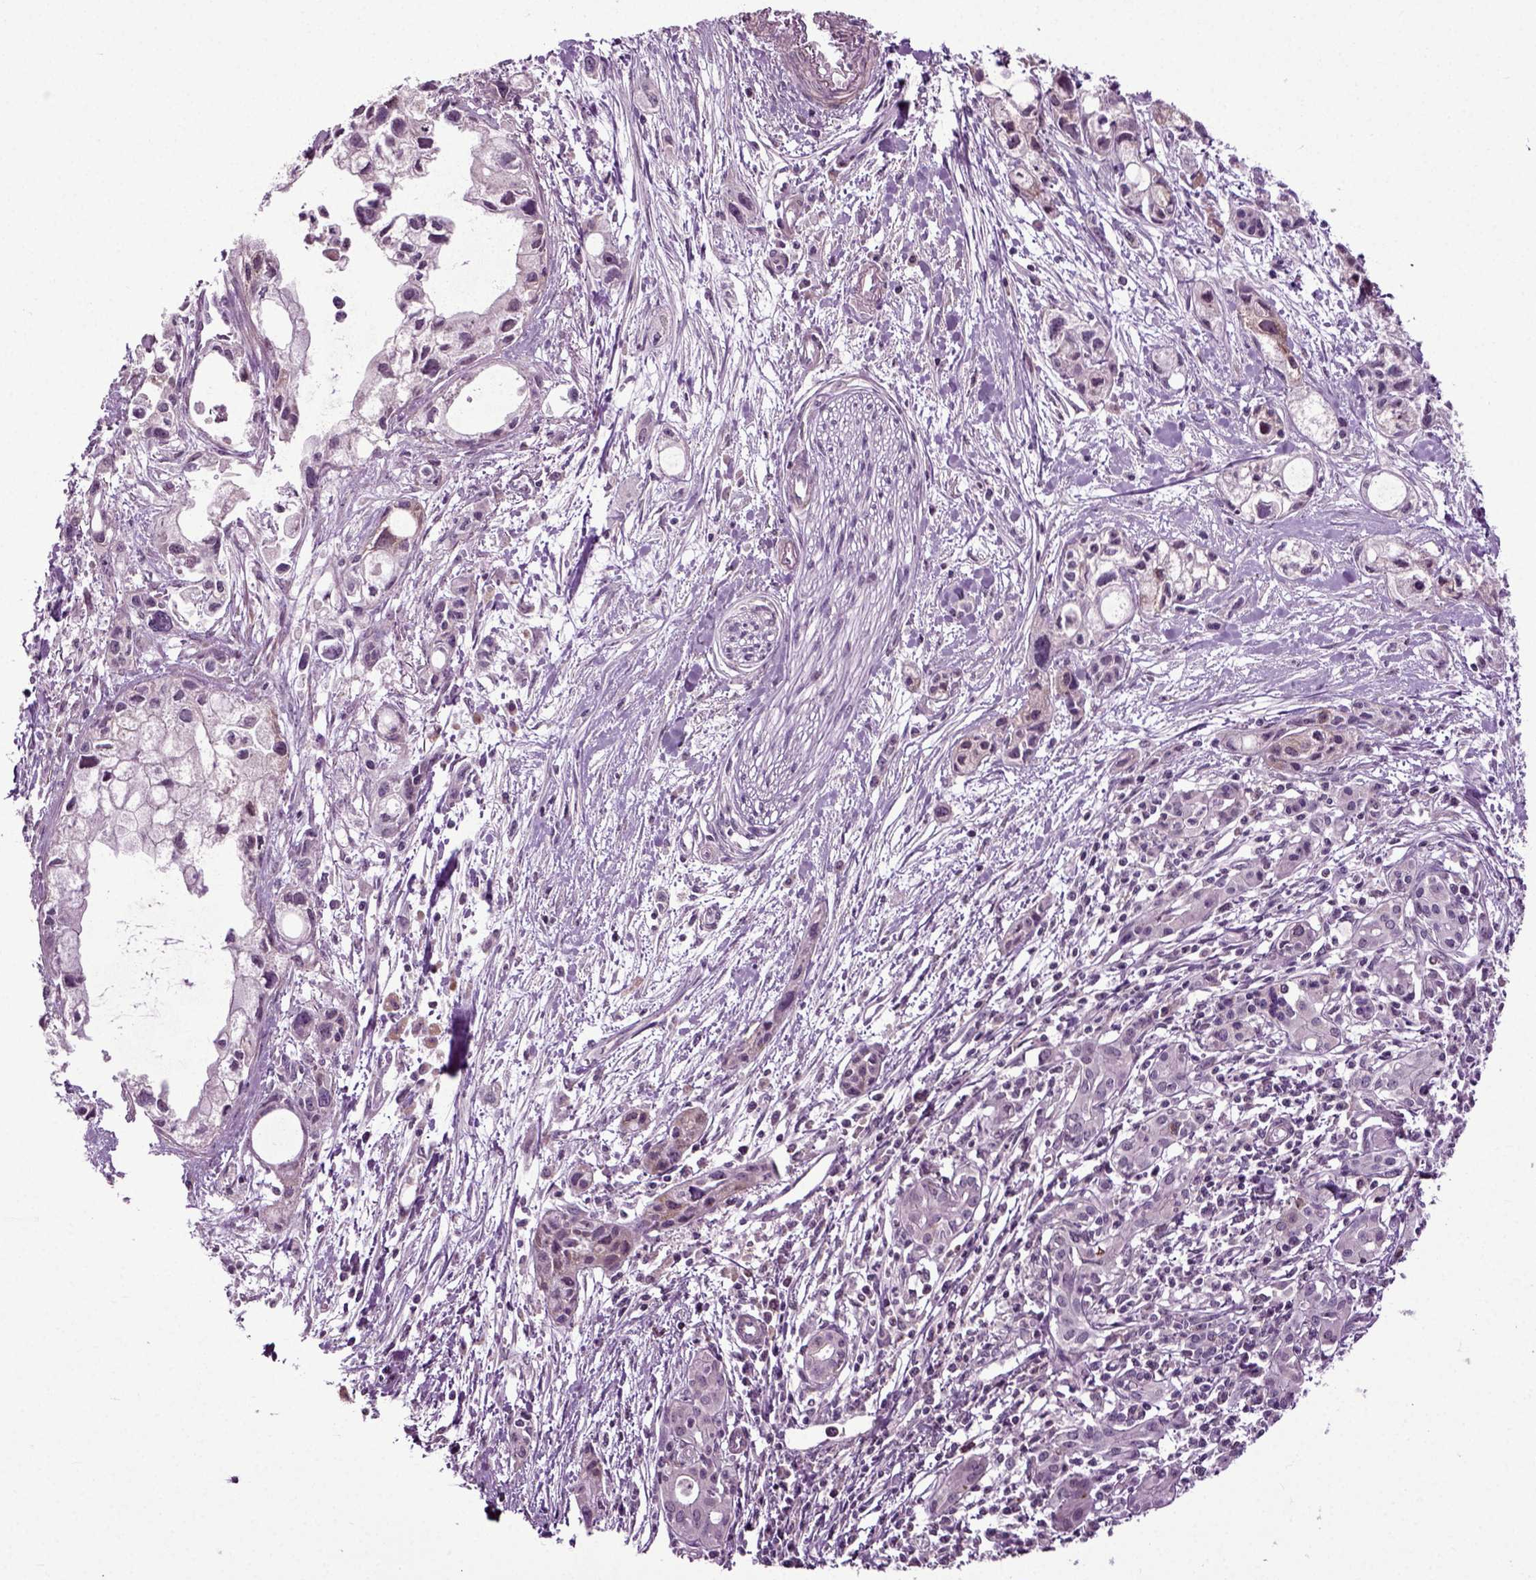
{"staining": {"intensity": "negative", "quantity": "none", "location": "none"}, "tissue": "pancreatic cancer", "cell_type": "Tumor cells", "image_type": "cancer", "snomed": [{"axis": "morphology", "description": "Adenocarcinoma, NOS"}, {"axis": "topography", "description": "Pancreas"}], "caption": "DAB (3,3'-diaminobenzidine) immunohistochemical staining of pancreatic cancer (adenocarcinoma) displays no significant positivity in tumor cells.", "gene": "KNSTRN", "patient": {"sex": "female", "age": 61}}